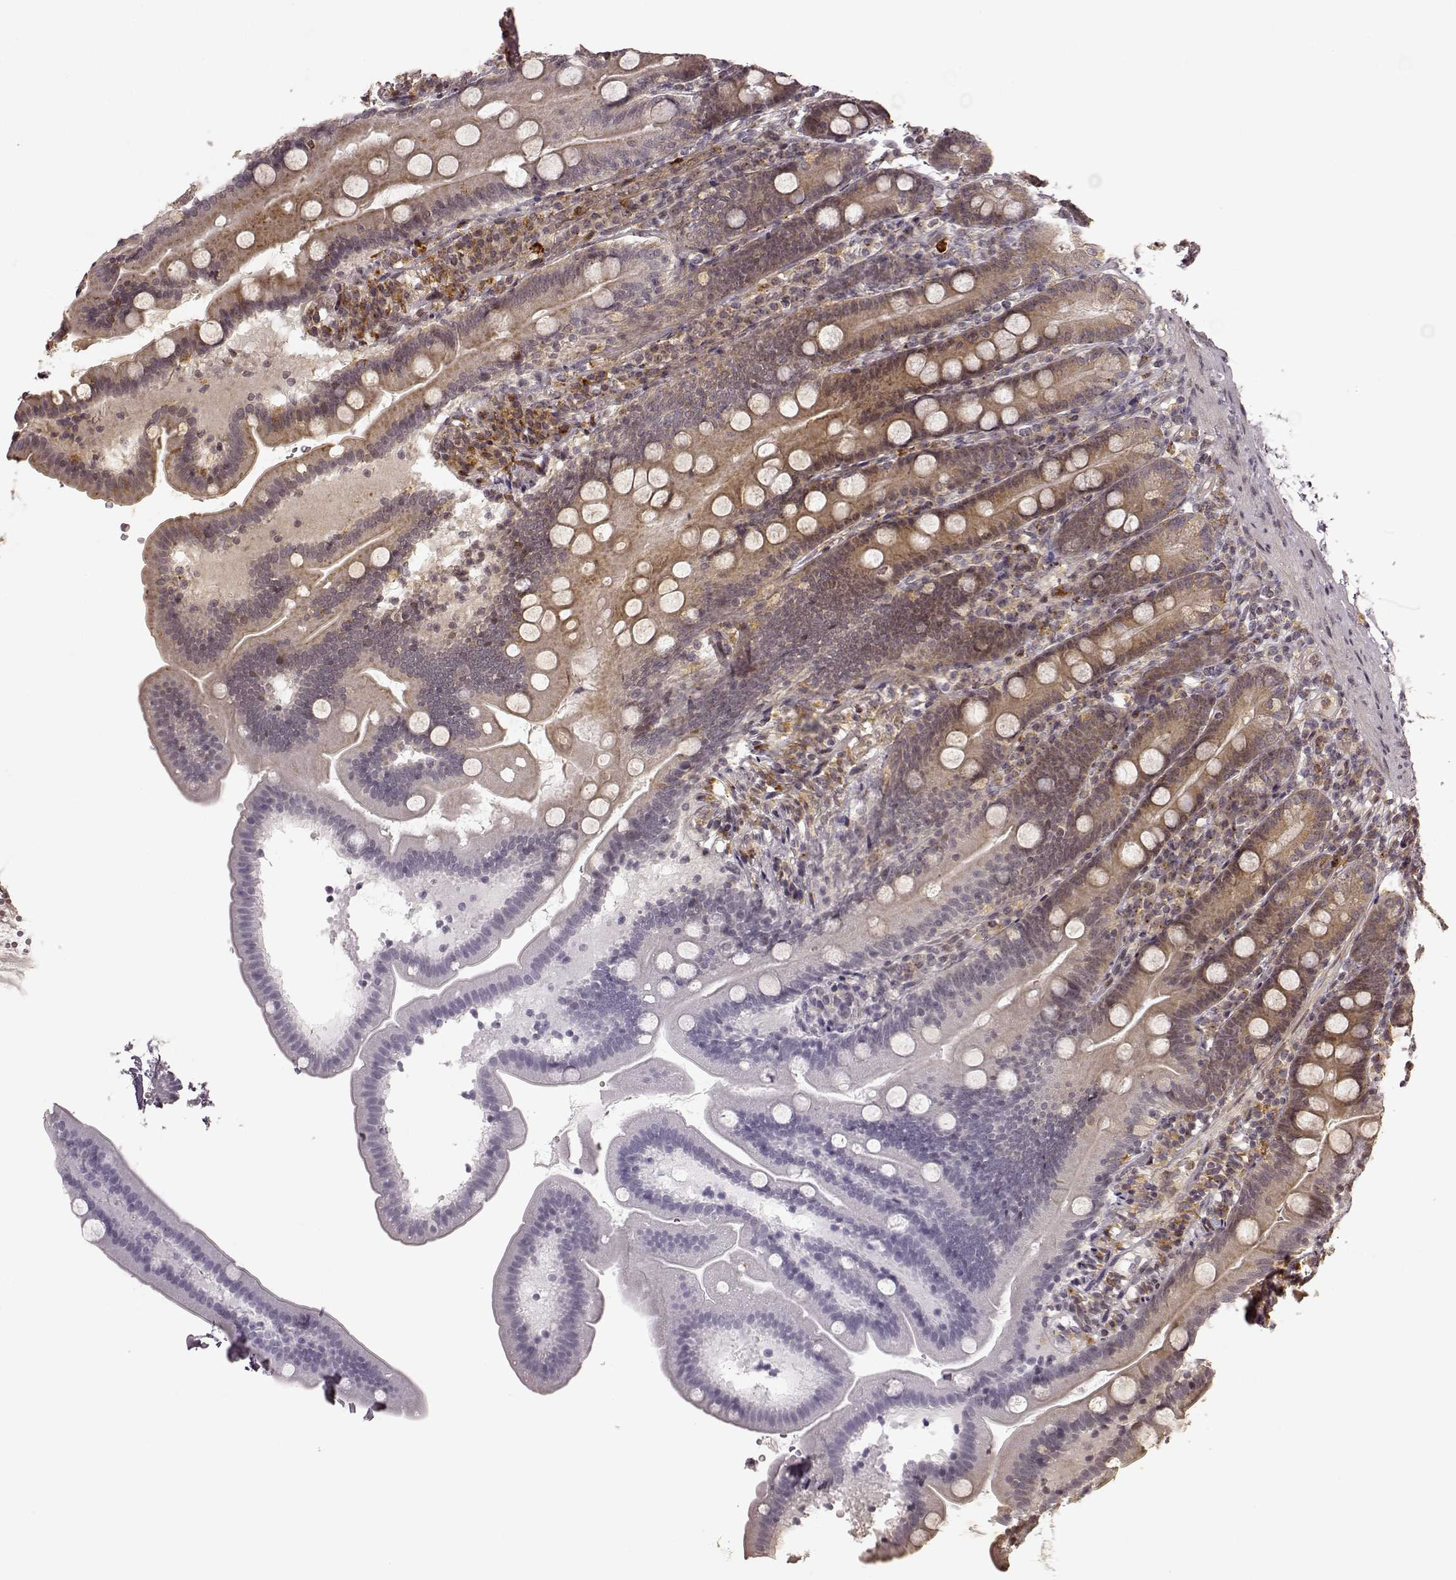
{"staining": {"intensity": "moderate", "quantity": "25%-75%", "location": "cytoplasmic/membranous"}, "tissue": "duodenum", "cell_type": "Glandular cells", "image_type": "normal", "snomed": [{"axis": "morphology", "description": "Normal tissue, NOS"}, {"axis": "topography", "description": "Duodenum"}], "caption": "Duodenum was stained to show a protein in brown. There is medium levels of moderate cytoplasmic/membranous expression in about 25%-75% of glandular cells. (IHC, brightfield microscopy, high magnification).", "gene": "SLC12A9", "patient": {"sex": "female", "age": 67}}